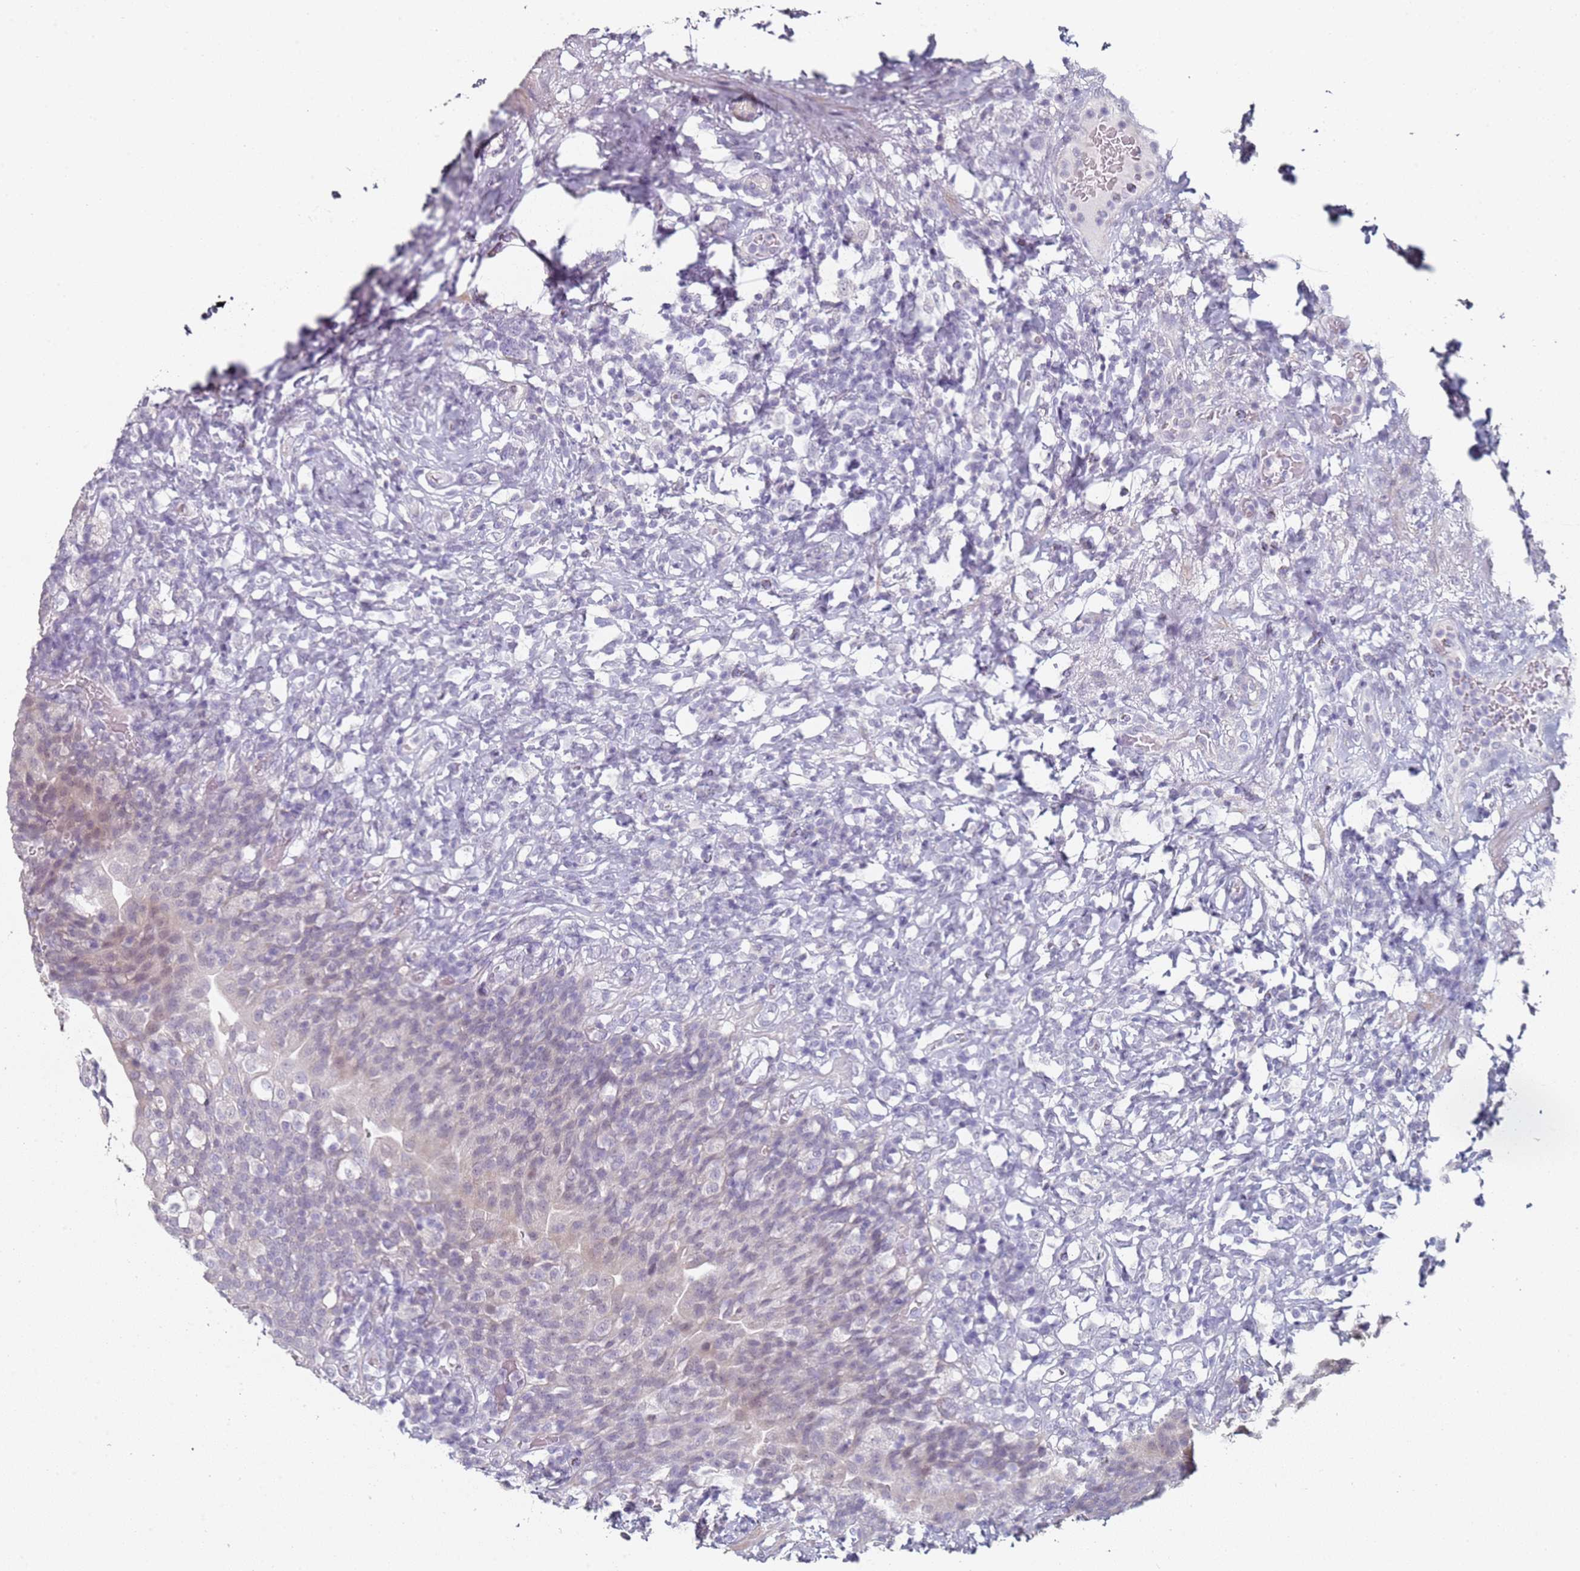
{"staining": {"intensity": "moderate", "quantity": "<25%", "location": "cytoplasmic/membranous"}, "tissue": "urinary bladder", "cell_type": "Urothelial cells", "image_type": "normal", "snomed": [{"axis": "morphology", "description": "Normal tissue, NOS"}, {"axis": "morphology", "description": "Inflammation, NOS"}, {"axis": "topography", "description": "Urinary bladder"}], "caption": "The photomicrograph demonstrates immunohistochemical staining of unremarkable urinary bladder. There is moderate cytoplasmic/membranous positivity is present in about <25% of urothelial cells. (DAB (3,3'-diaminobenzidine) IHC with brightfield microscopy, high magnification).", "gene": "DNAH11", "patient": {"sex": "male", "age": 64}}